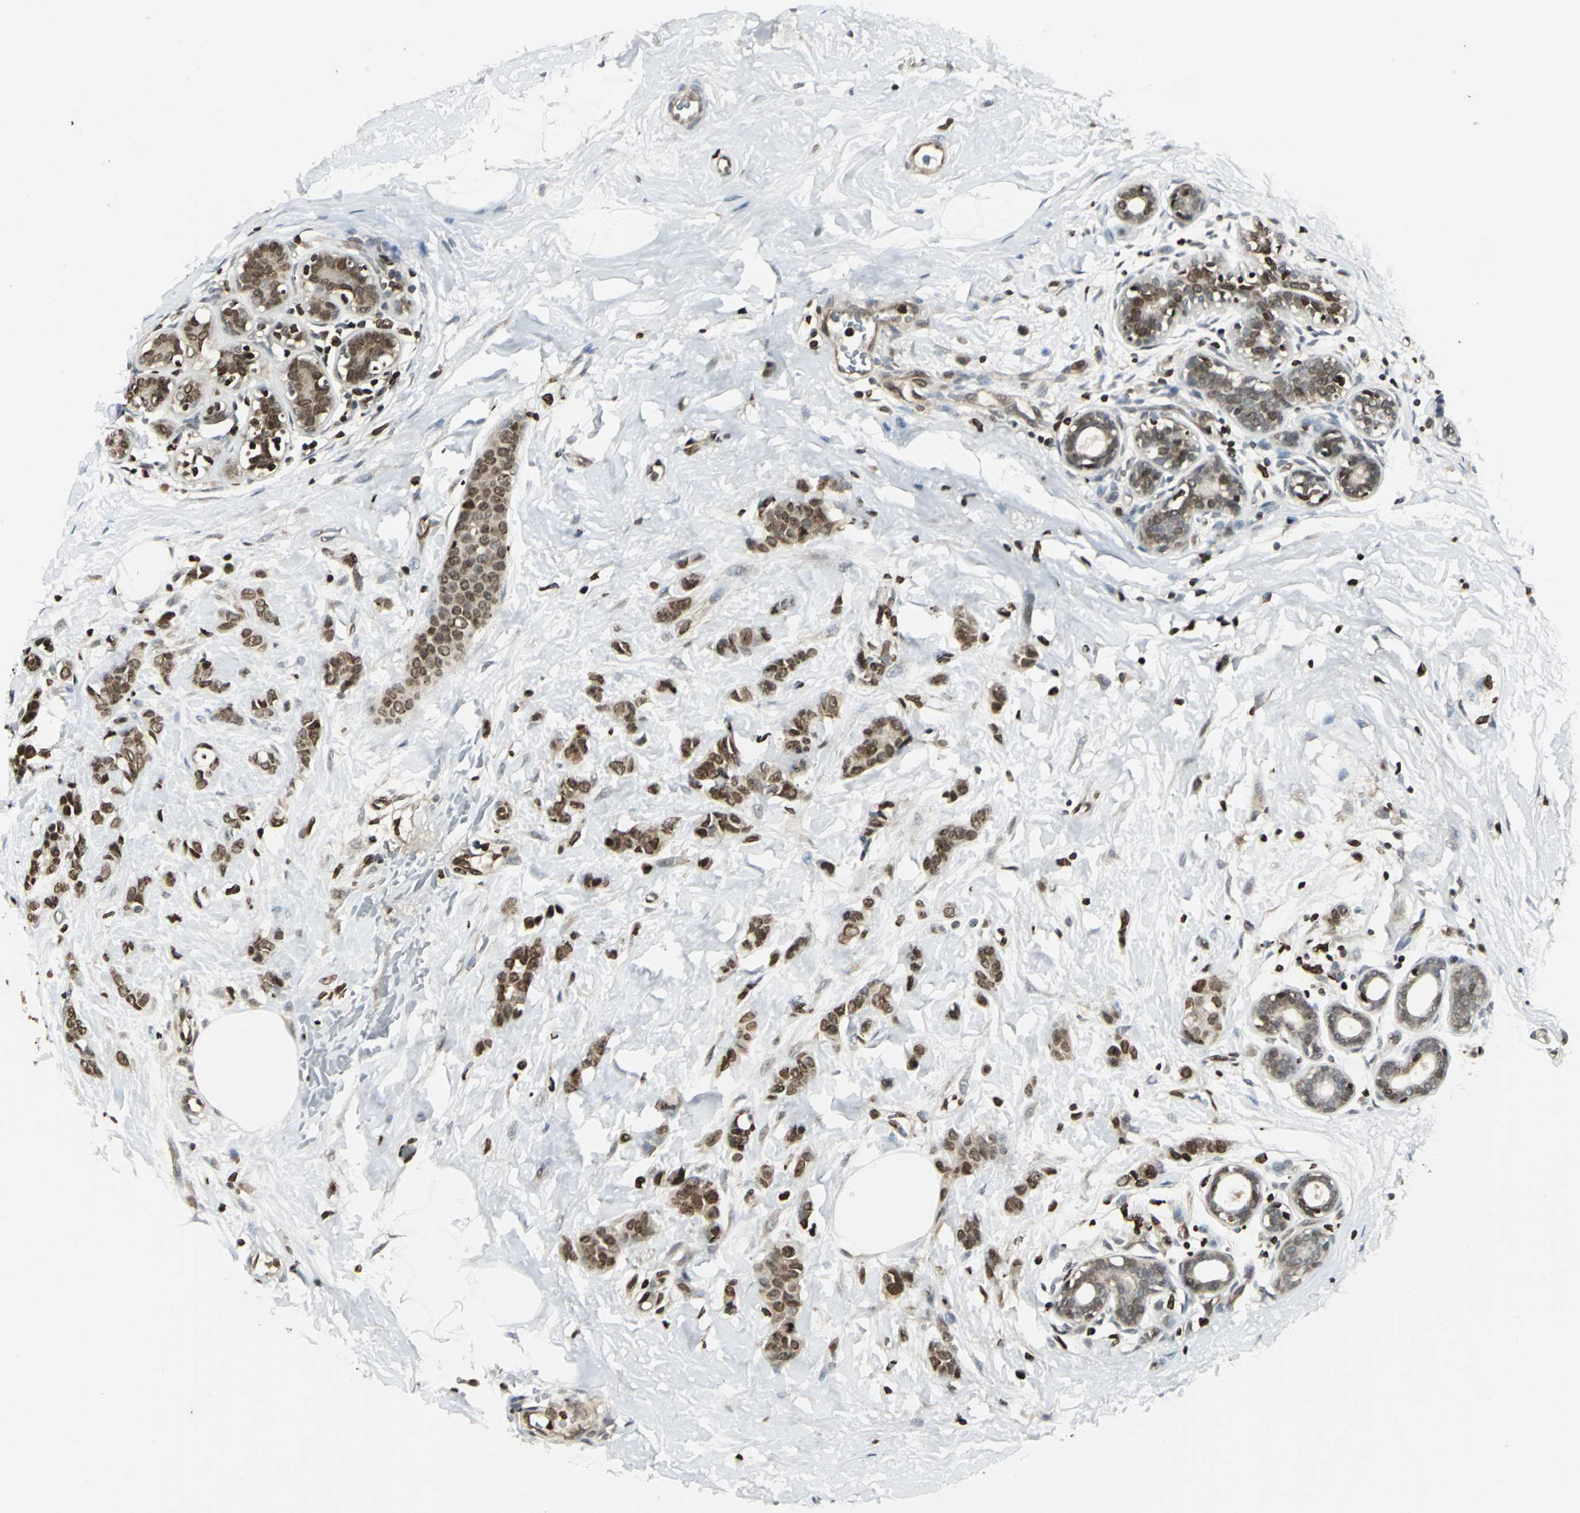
{"staining": {"intensity": "strong", "quantity": ">75%", "location": "cytoplasmic/membranous,nuclear"}, "tissue": "breast cancer", "cell_type": "Tumor cells", "image_type": "cancer", "snomed": [{"axis": "morphology", "description": "Lobular carcinoma, in situ"}, {"axis": "morphology", "description": "Lobular carcinoma"}, {"axis": "topography", "description": "Breast"}], "caption": "IHC (DAB) staining of lobular carcinoma (breast) displays strong cytoplasmic/membranous and nuclear protein staining in about >75% of tumor cells.", "gene": "AHR", "patient": {"sex": "female", "age": 41}}